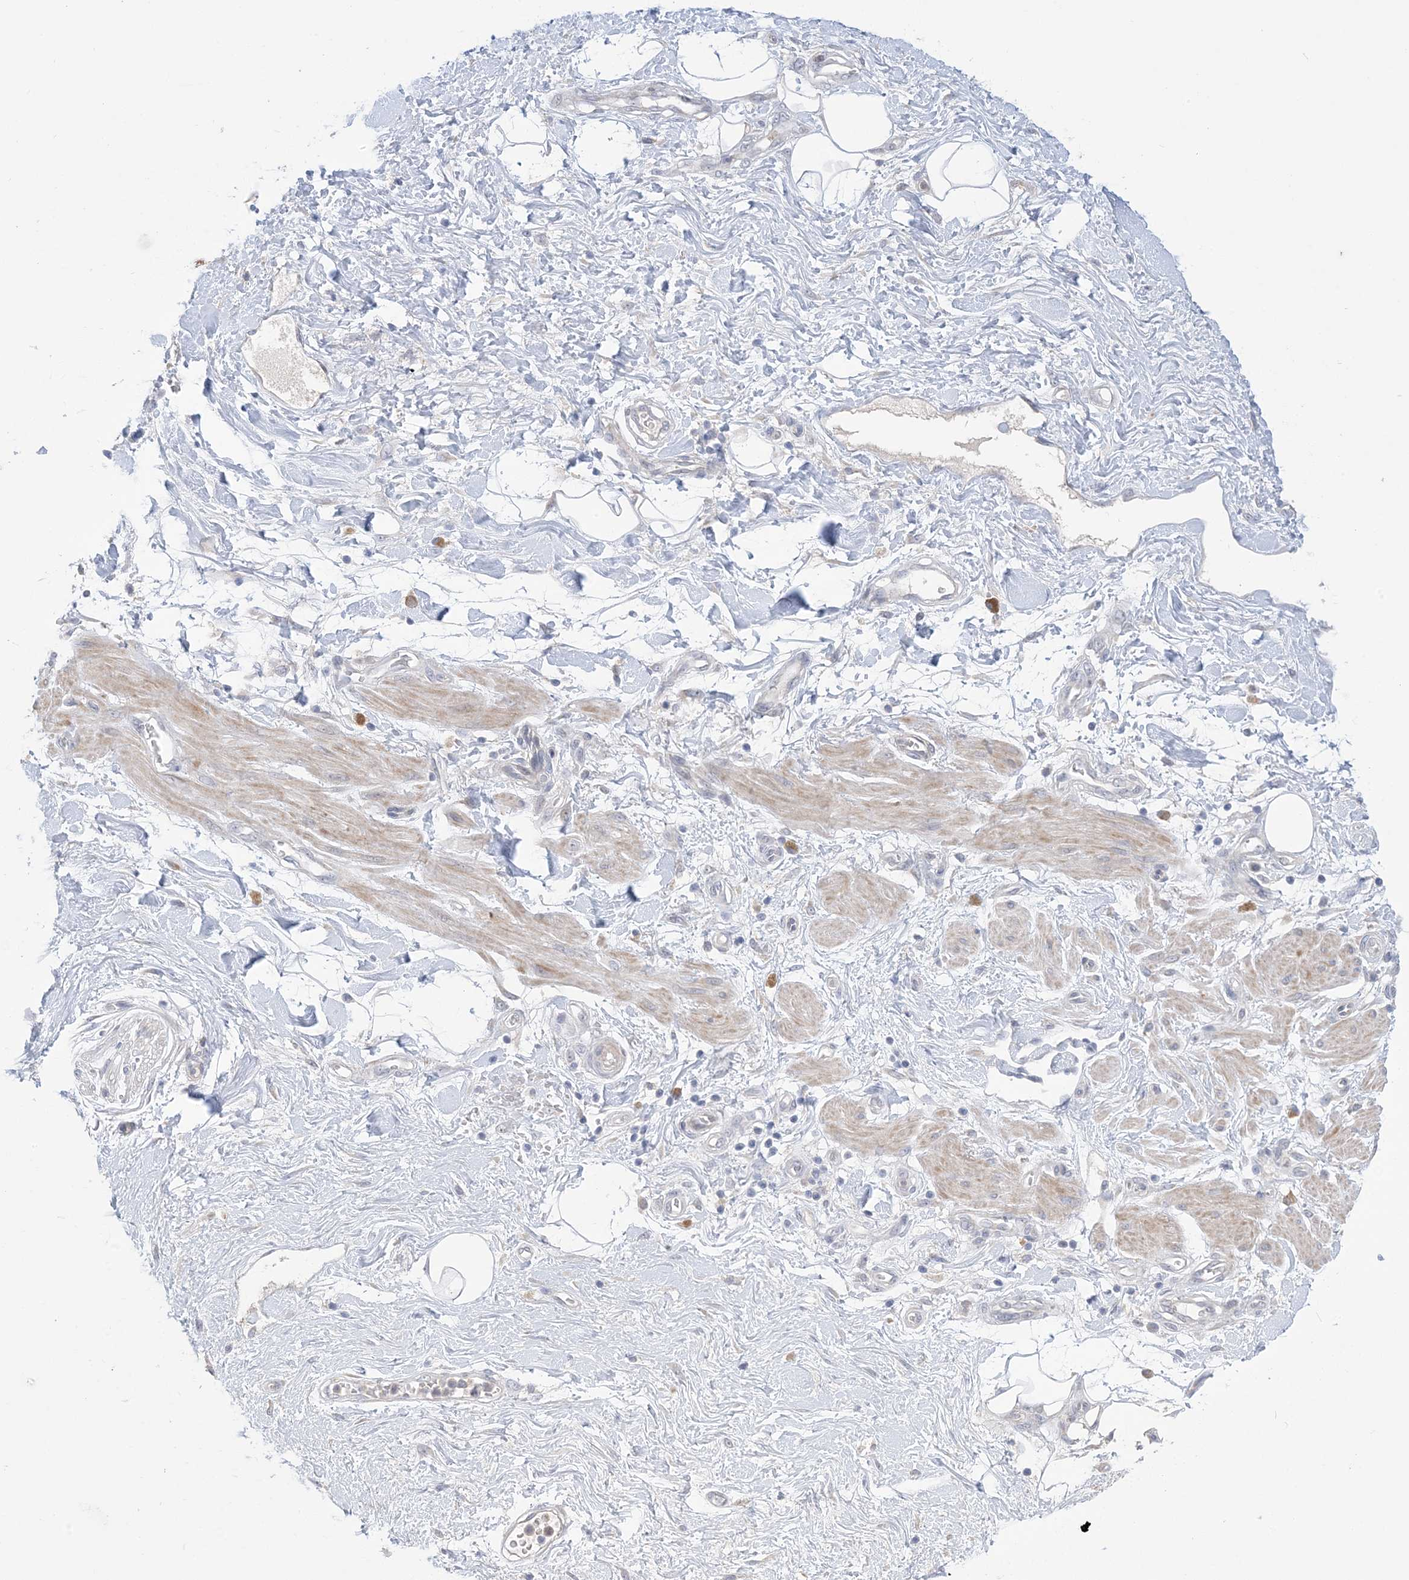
{"staining": {"intensity": "negative", "quantity": "none", "location": "none"}, "tissue": "adipose tissue", "cell_type": "Adipocytes", "image_type": "normal", "snomed": [{"axis": "morphology", "description": "Normal tissue, NOS"}, {"axis": "morphology", "description": "Adenocarcinoma, NOS"}, {"axis": "topography", "description": "Pancreas"}, {"axis": "topography", "description": "Peripheral nerve tissue"}], "caption": "Protein analysis of normal adipose tissue shows no significant expression in adipocytes.", "gene": "TTYH1", "patient": {"sex": "male", "age": 59}}